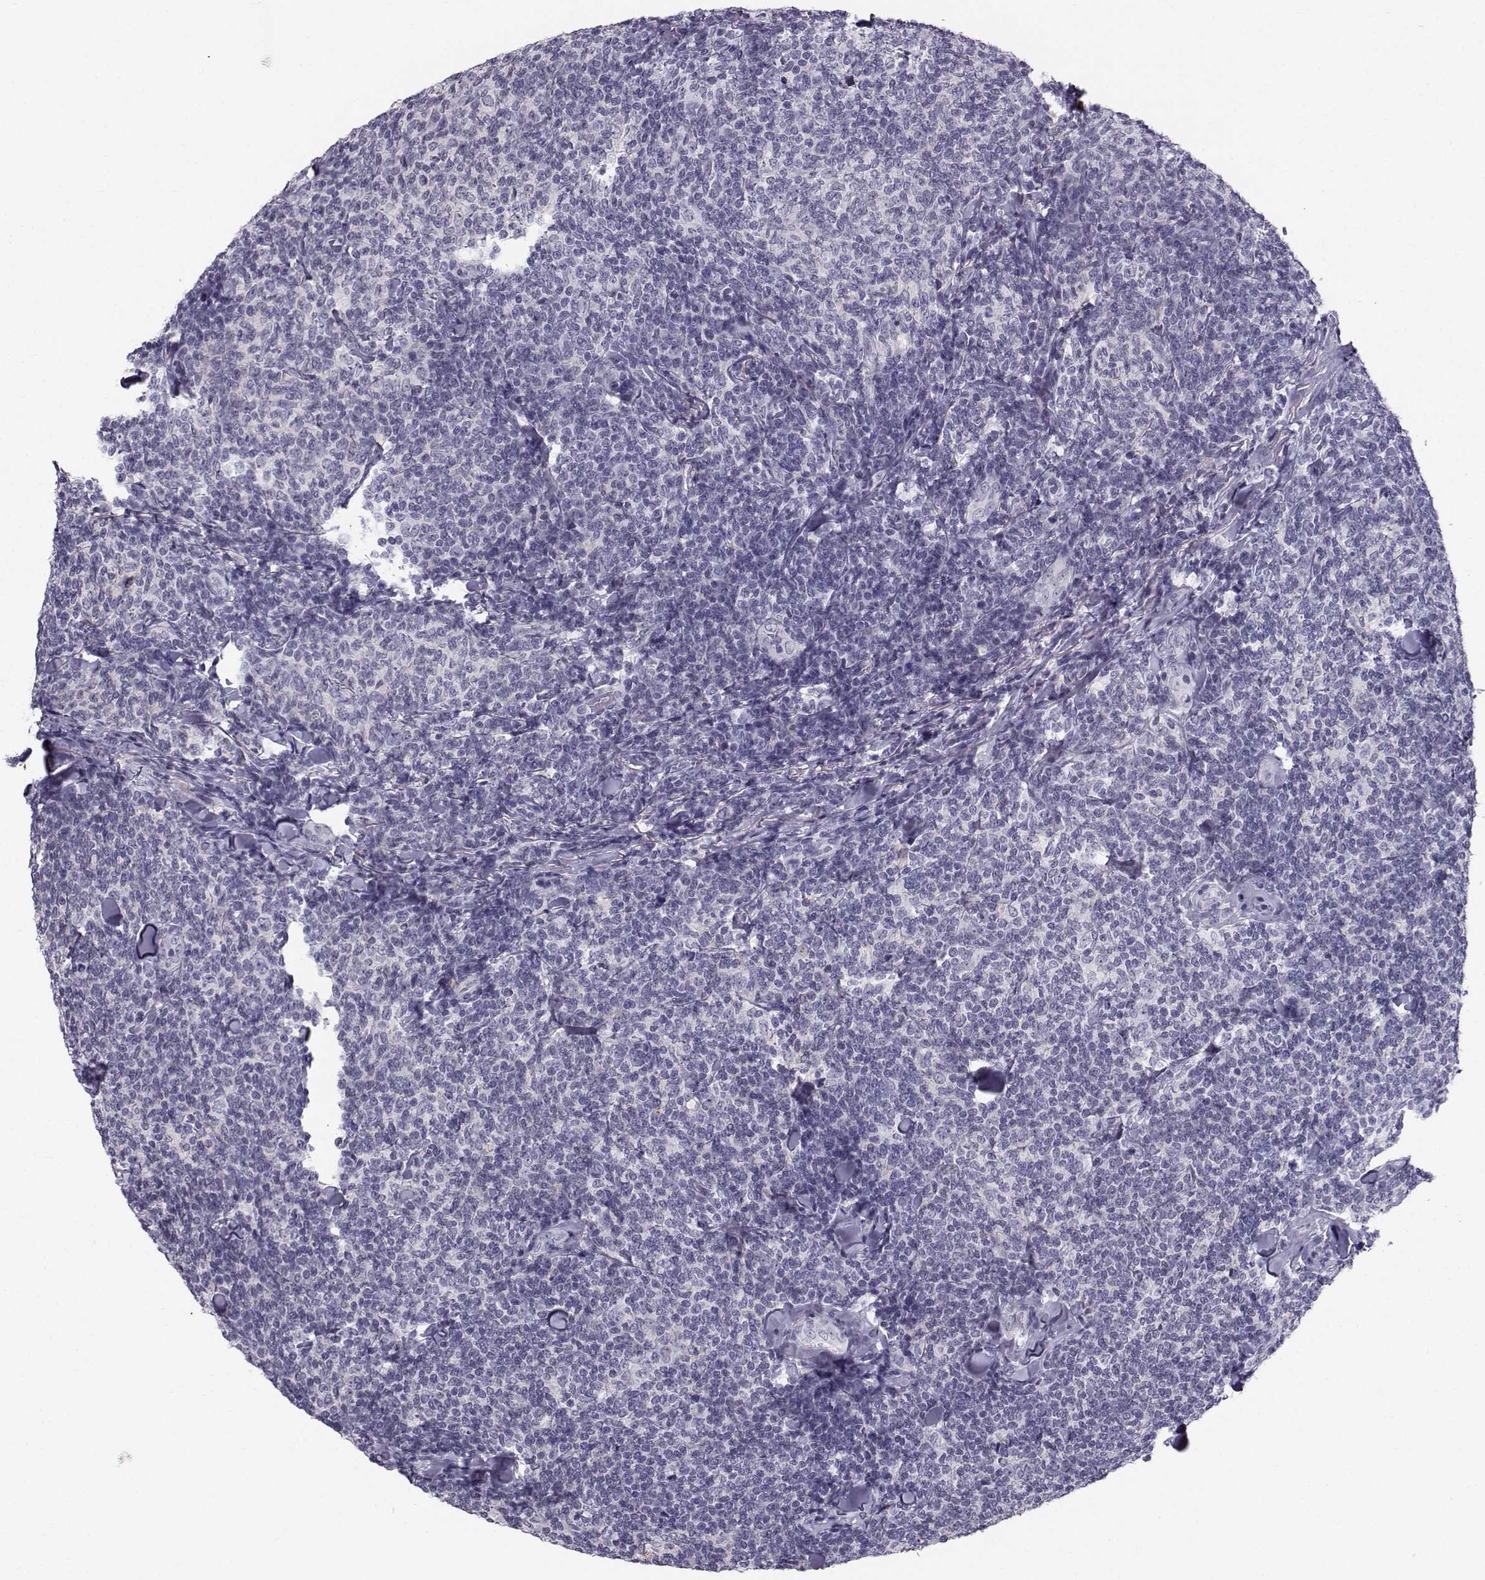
{"staining": {"intensity": "negative", "quantity": "none", "location": "none"}, "tissue": "lymphoma", "cell_type": "Tumor cells", "image_type": "cancer", "snomed": [{"axis": "morphology", "description": "Malignant lymphoma, non-Hodgkin's type, Low grade"}, {"axis": "topography", "description": "Lymph node"}], "caption": "IHC of lymphoma demonstrates no staining in tumor cells. The staining is performed using DAB (3,3'-diaminobenzidine) brown chromogen with nuclei counter-stained in using hematoxylin.", "gene": "SPDYE4", "patient": {"sex": "female", "age": 56}}